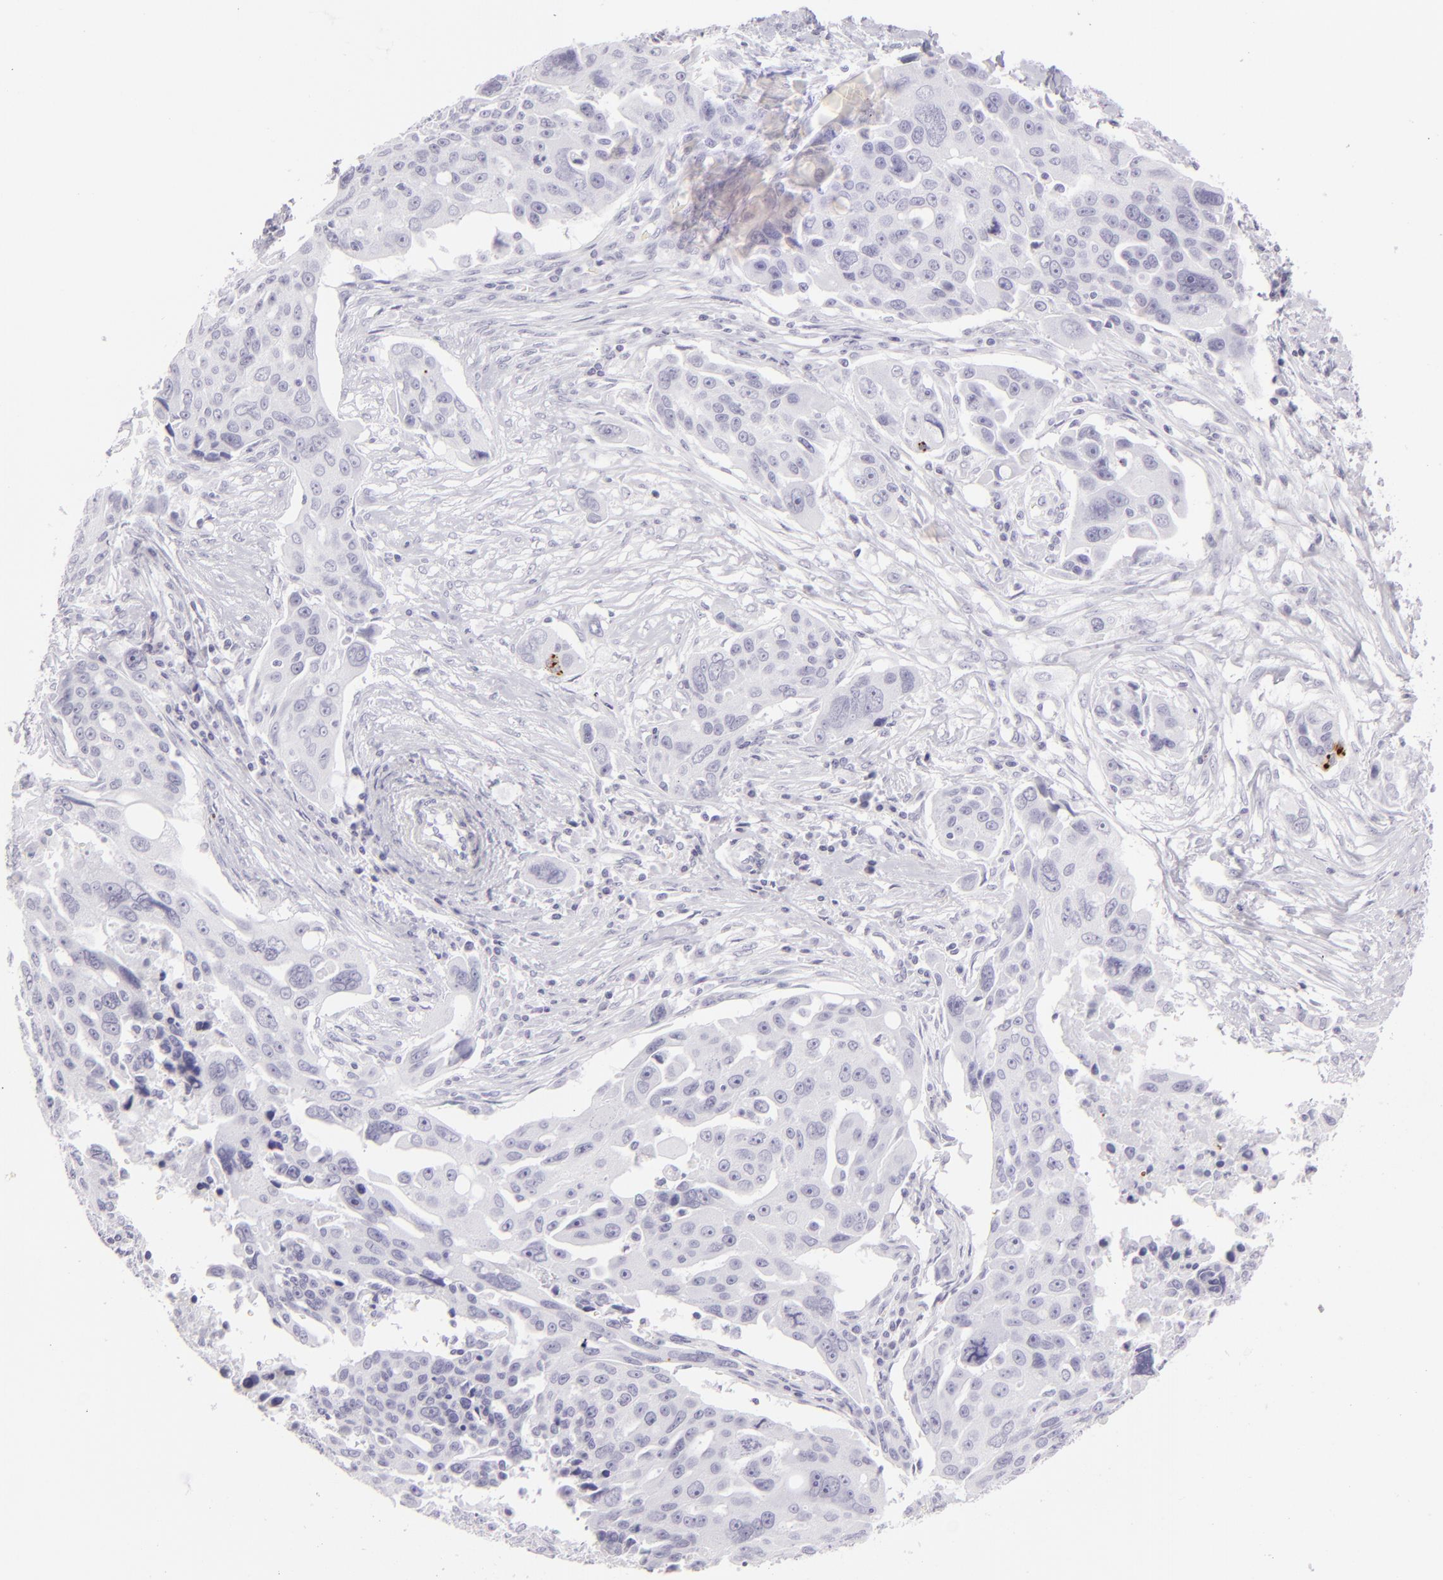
{"staining": {"intensity": "negative", "quantity": "none", "location": "none"}, "tissue": "ovarian cancer", "cell_type": "Tumor cells", "image_type": "cancer", "snomed": [{"axis": "morphology", "description": "Carcinoma, endometroid"}, {"axis": "topography", "description": "Ovary"}], "caption": "A high-resolution micrograph shows immunohistochemistry (IHC) staining of ovarian cancer (endometroid carcinoma), which exhibits no significant positivity in tumor cells.", "gene": "FLG", "patient": {"sex": "female", "age": 75}}